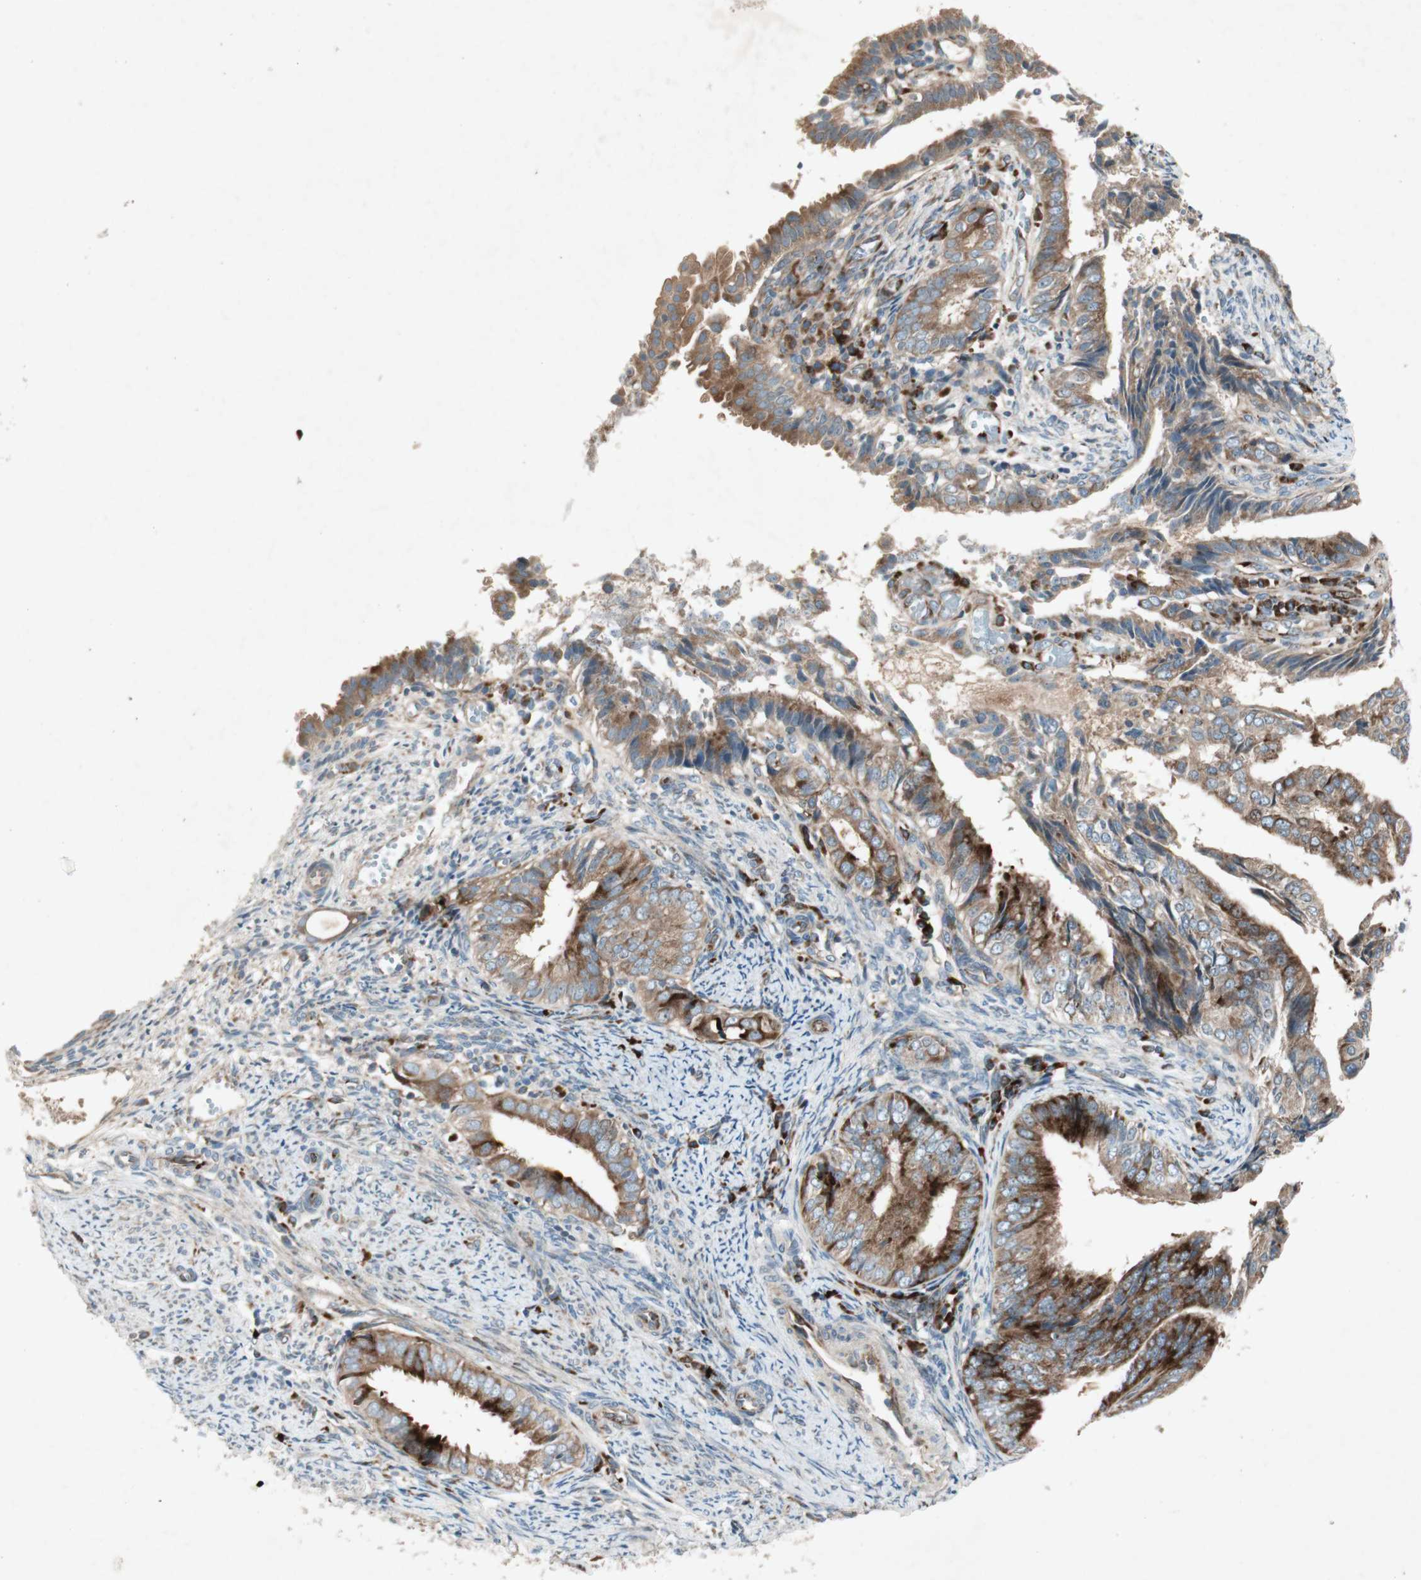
{"staining": {"intensity": "strong", "quantity": ">75%", "location": "cytoplasmic/membranous"}, "tissue": "endometrial cancer", "cell_type": "Tumor cells", "image_type": "cancer", "snomed": [{"axis": "morphology", "description": "Adenocarcinoma, NOS"}, {"axis": "topography", "description": "Endometrium"}], "caption": "A brown stain shows strong cytoplasmic/membranous positivity of a protein in human adenocarcinoma (endometrial) tumor cells.", "gene": "APOO", "patient": {"sex": "female", "age": 58}}